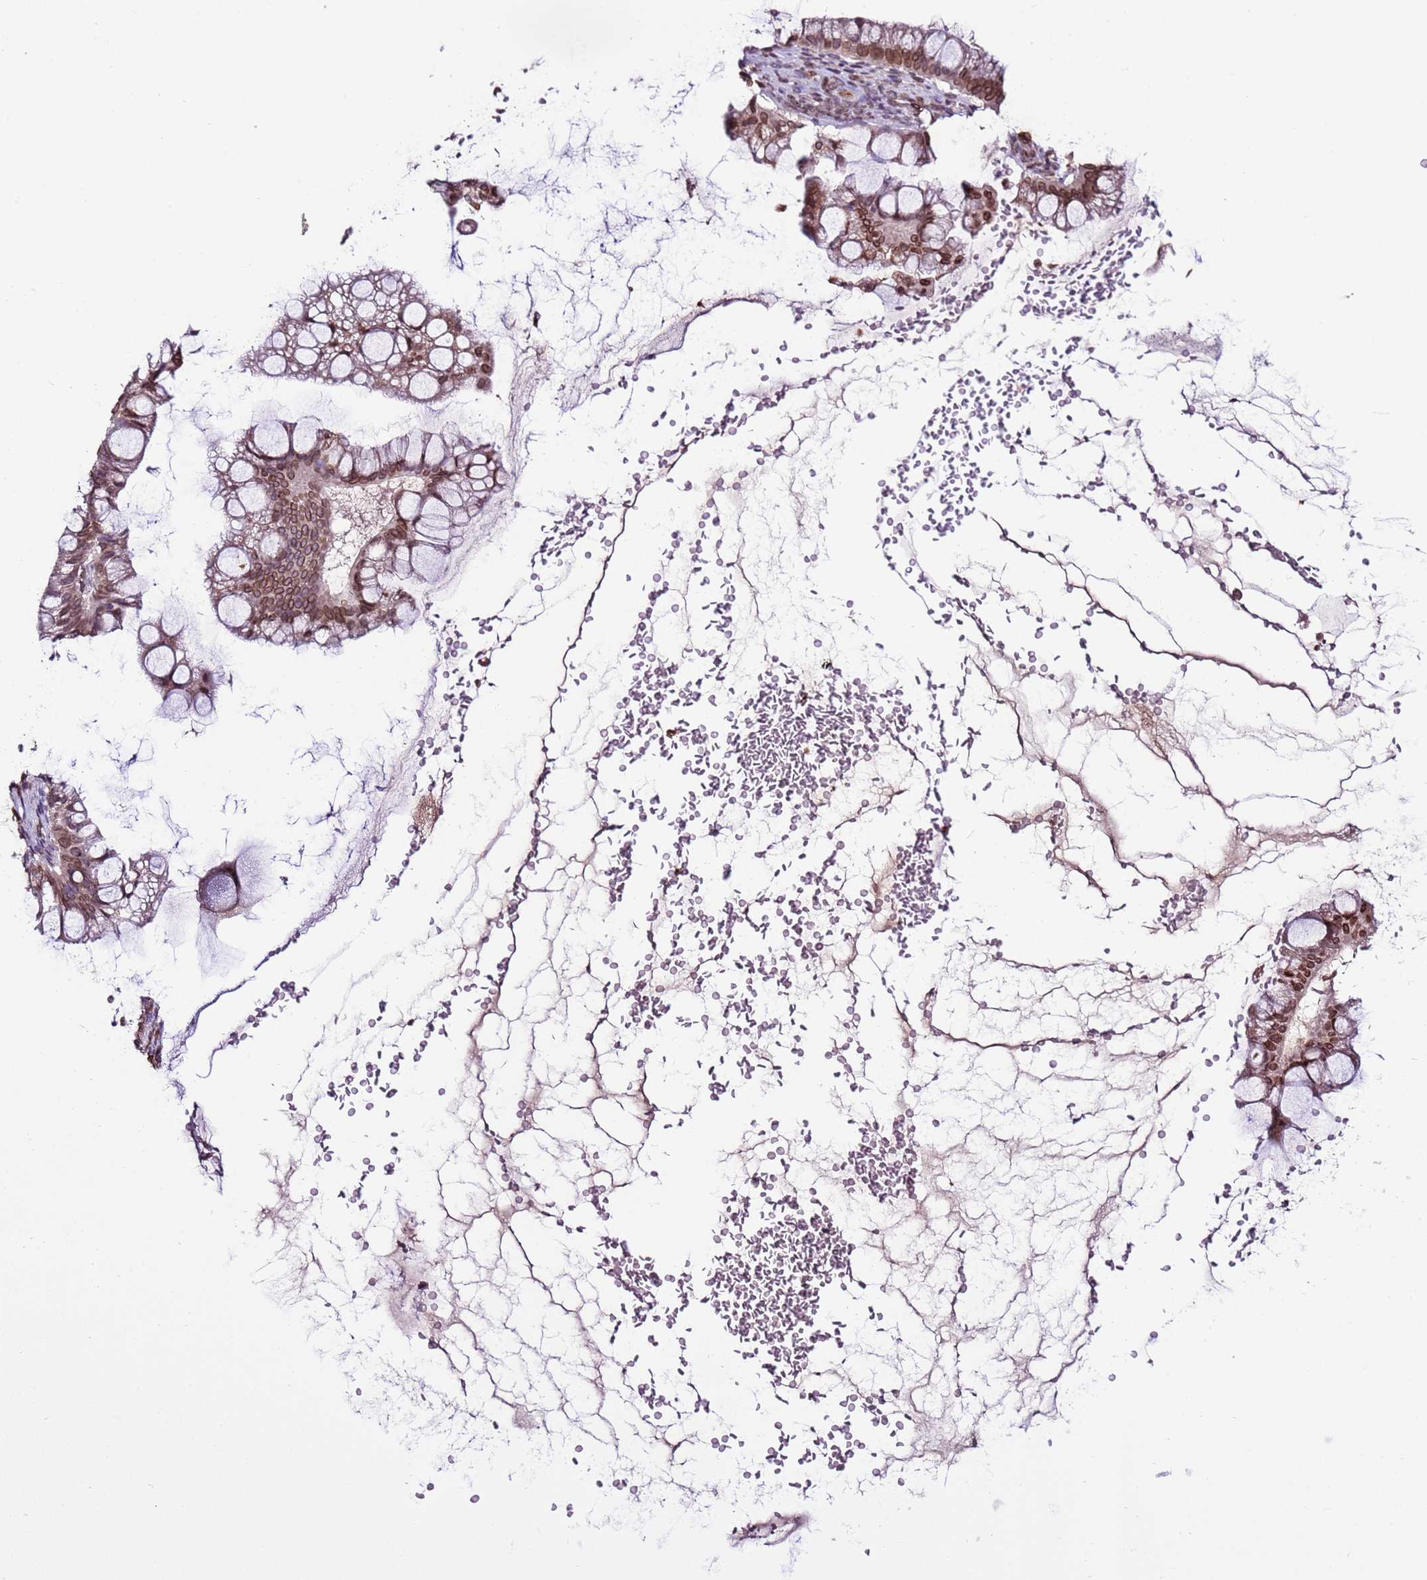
{"staining": {"intensity": "moderate", "quantity": ">75%", "location": "cytoplasmic/membranous,nuclear"}, "tissue": "ovarian cancer", "cell_type": "Tumor cells", "image_type": "cancer", "snomed": [{"axis": "morphology", "description": "Cystadenocarcinoma, mucinous, NOS"}, {"axis": "topography", "description": "Ovary"}], "caption": "Immunohistochemistry photomicrograph of neoplastic tissue: human ovarian cancer stained using IHC reveals medium levels of moderate protein expression localized specifically in the cytoplasmic/membranous and nuclear of tumor cells, appearing as a cytoplasmic/membranous and nuclear brown color.", "gene": "TMEM47", "patient": {"sex": "female", "age": 73}}